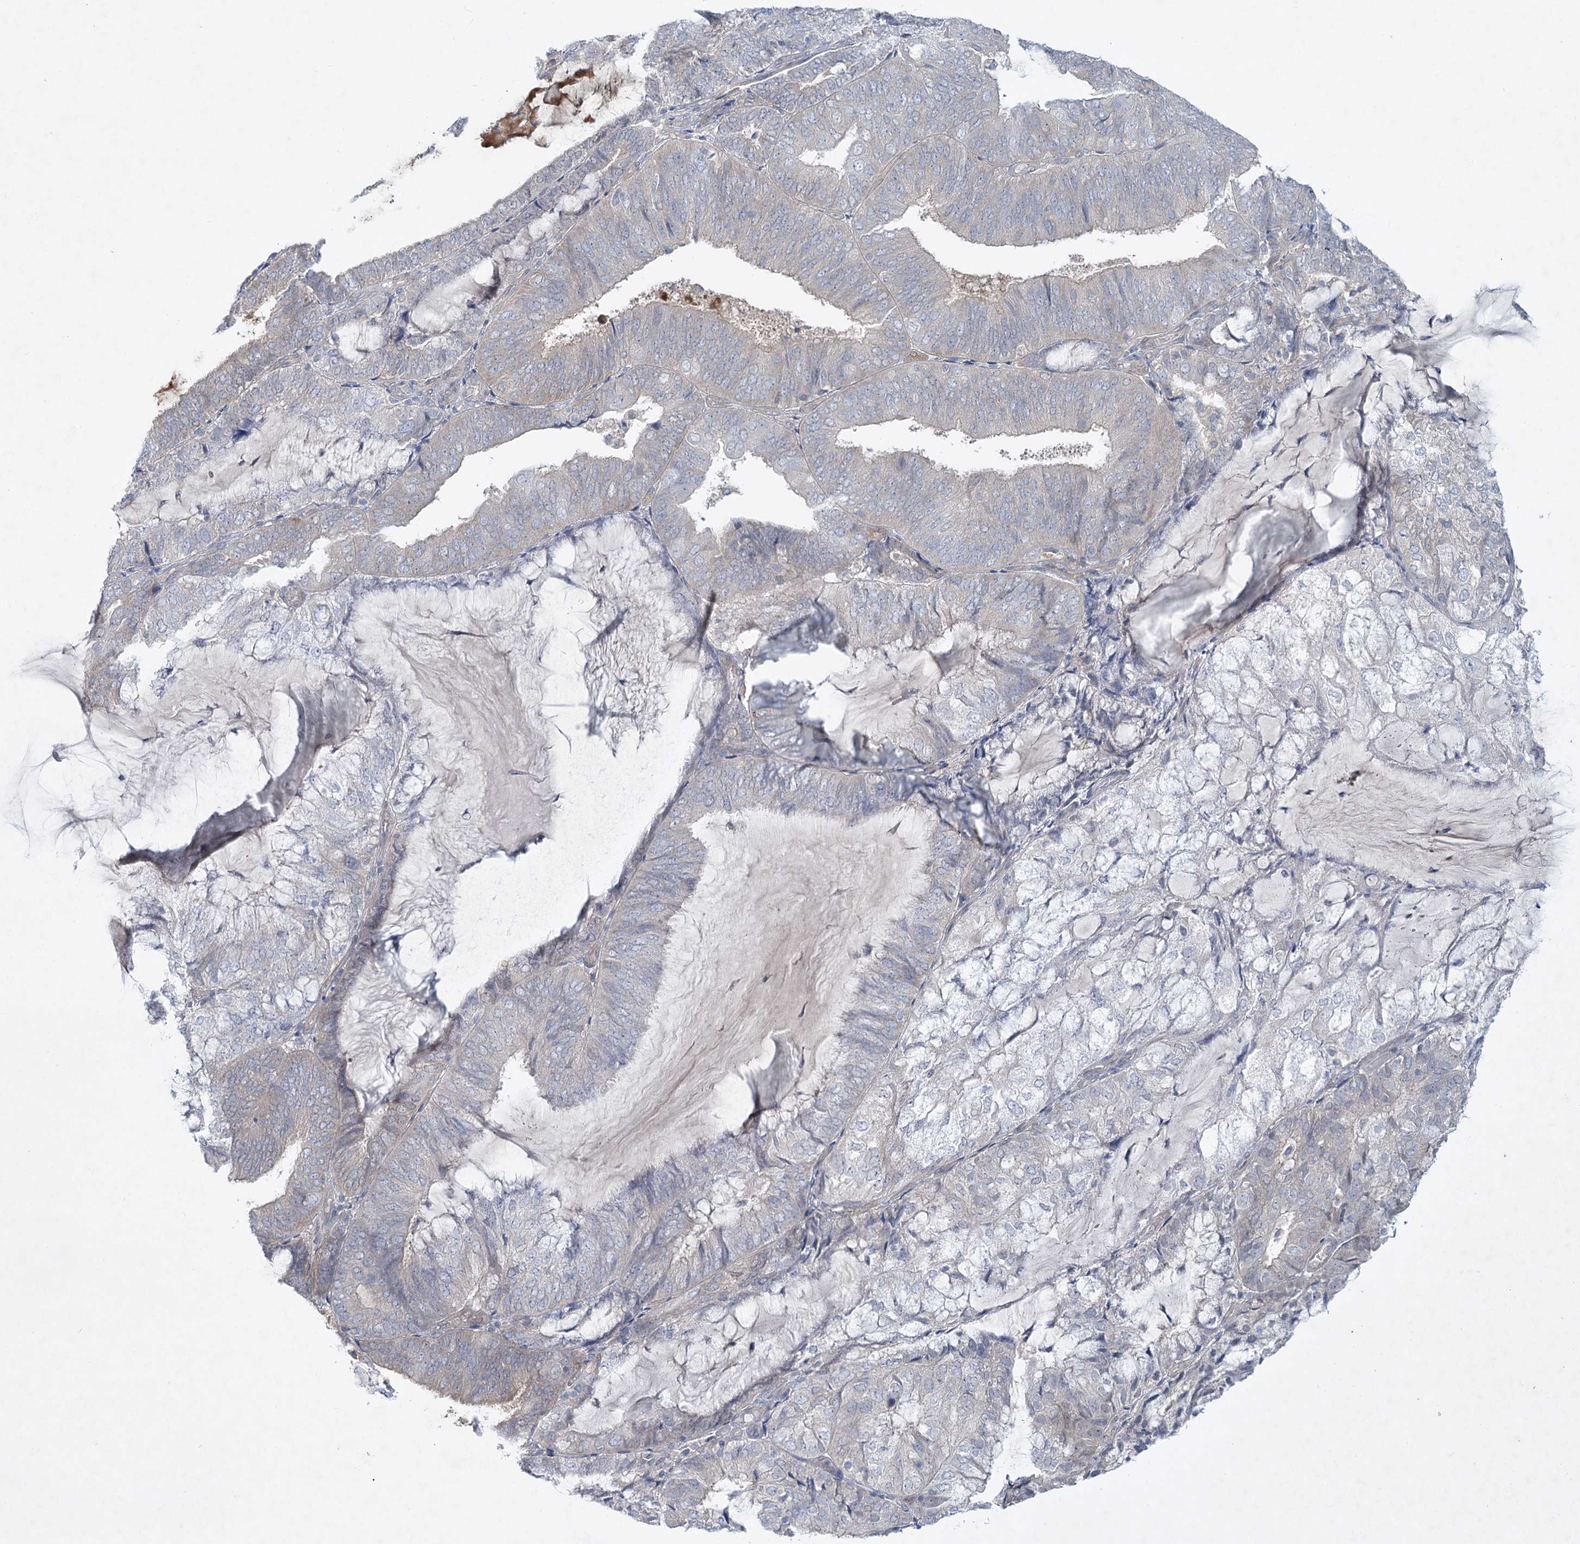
{"staining": {"intensity": "negative", "quantity": "none", "location": "none"}, "tissue": "endometrial cancer", "cell_type": "Tumor cells", "image_type": "cancer", "snomed": [{"axis": "morphology", "description": "Adenocarcinoma, NOS"}, {"axis": "topography", "description": "Endometrium"}], "caption": "The histopathology image demonstrates no staining of tumor cells in endometrial cancer. The staining is performed using DAB brown chromogen with nuclei counter-stained in using hematoxylin.", "gene": "AAMDC", "patient": {"sex": "female", "age": 81}}